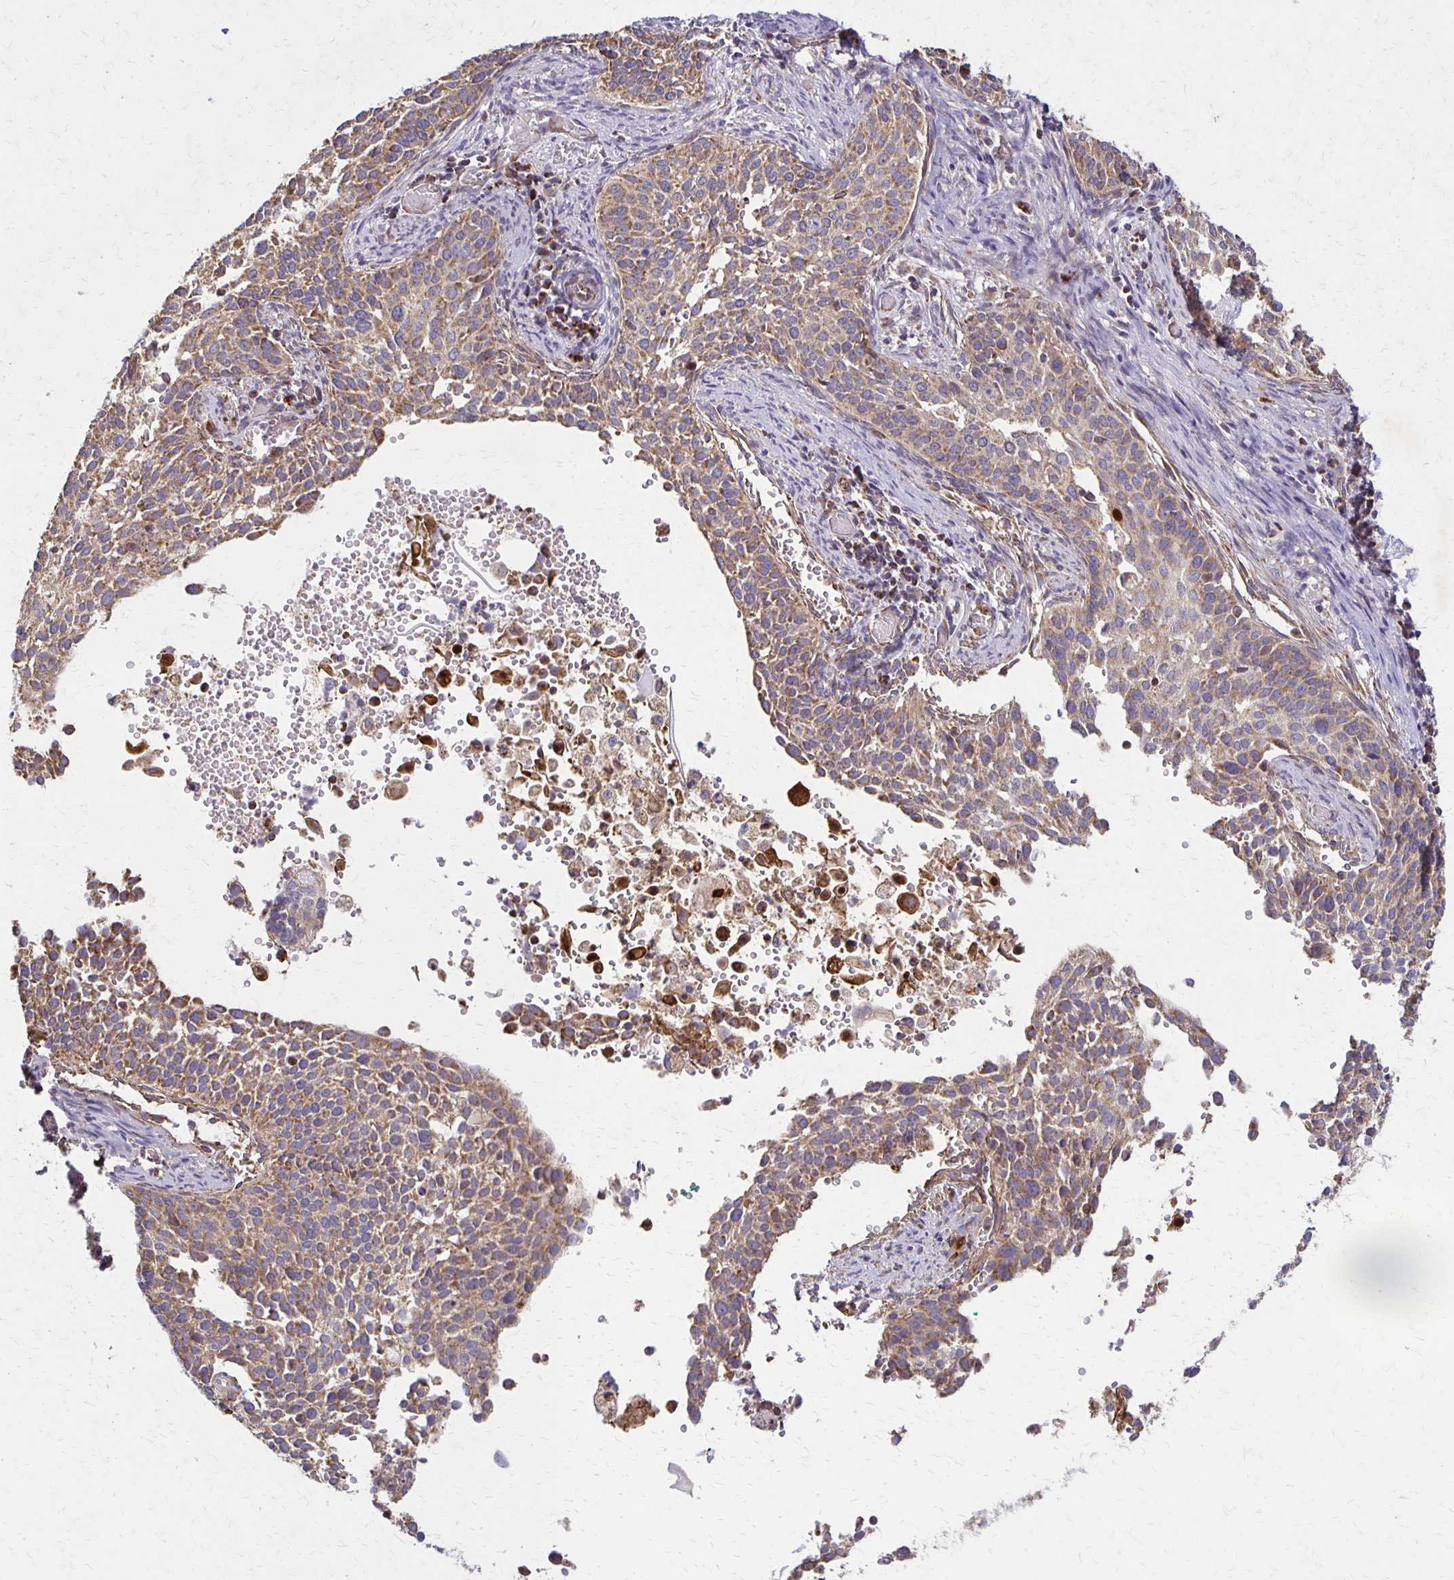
{"staining": {"intensity": "moderate", "quantity": "25%-75%", "location": "cytoplasmic/membranous"}, "tissue": "cervical cancer", "cell_type": "Tumor cells", "image_type": "cancer", "snomed": [{"axis": "morphology", "description": "Squamous cell carcinoma, NOS"}, {"axis": "topography", "description": "Cervix"}], "caption": "DAB immunohistochemical staining of squamous cell carcinoma (cervical) exhibits moderate cytoplasmic/membranous protein staining in approximately 25%-75% of tumor cells.", "gene": "EIF4EBP2", "patient": {"sex": "female", "age": 44}}